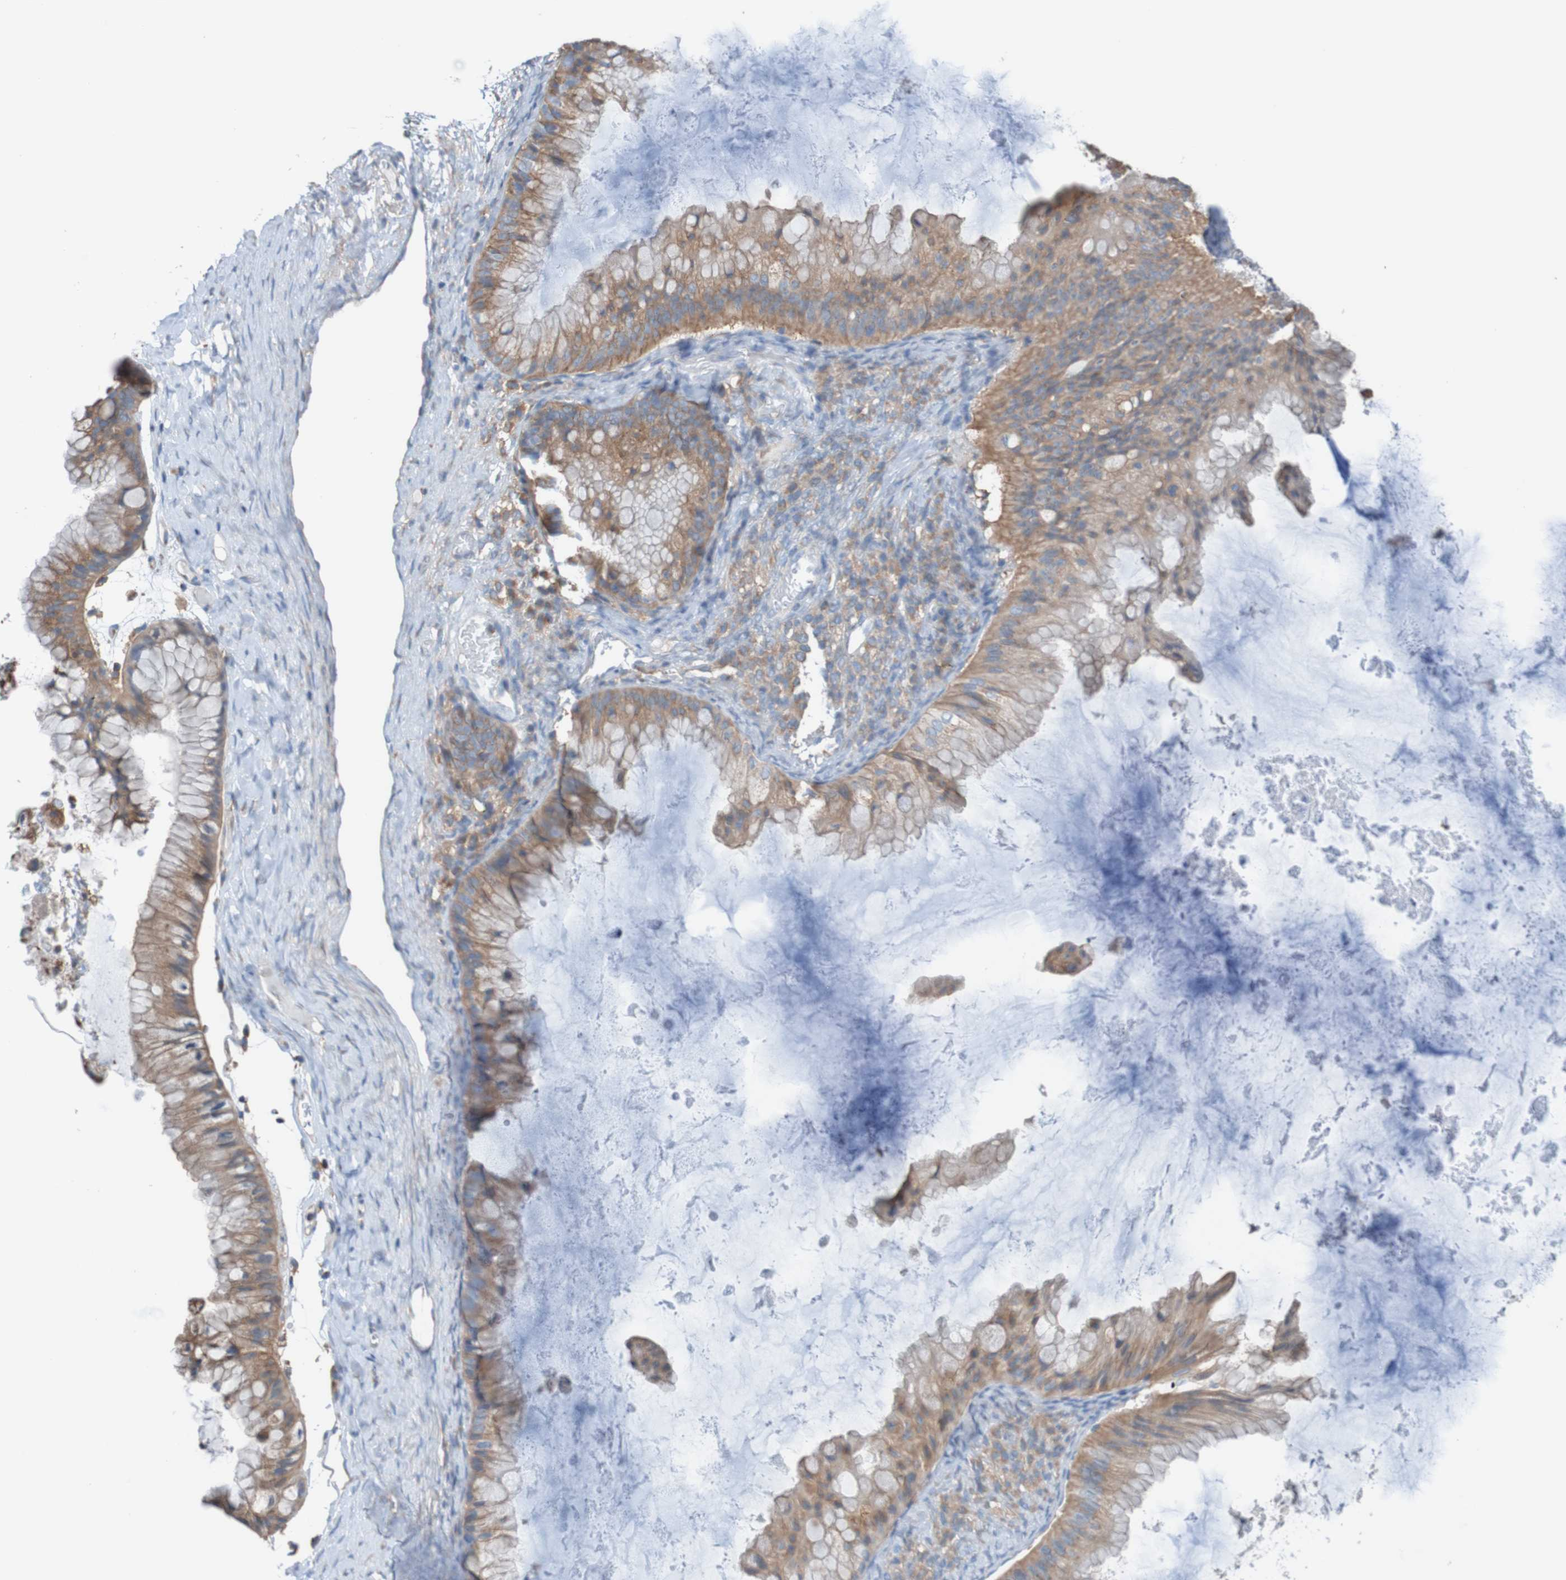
{"staining": {"intensity": "moderate", "quantity": ">75%", "location": "cytoplasmic/membranous"}, "tissue": "ovarian cancer", "cell_type": "Tumor cells", "image_type": "cancer", "snomed": [{"axis": "morphology", "description": "Cystadenocarcinoma, mucinous, NOS"}, {"axis": "topography", "description": "Ovary"}], "caption": "A photomicrograph of mucinous cystadenocarcinoma (ovarian) stained for a protein demonstrates moderate cytoplasmic/membranous brown staining in tumor cells.", "gene": "MINAR1", "patient": {"sex": "female", "age": 61}}